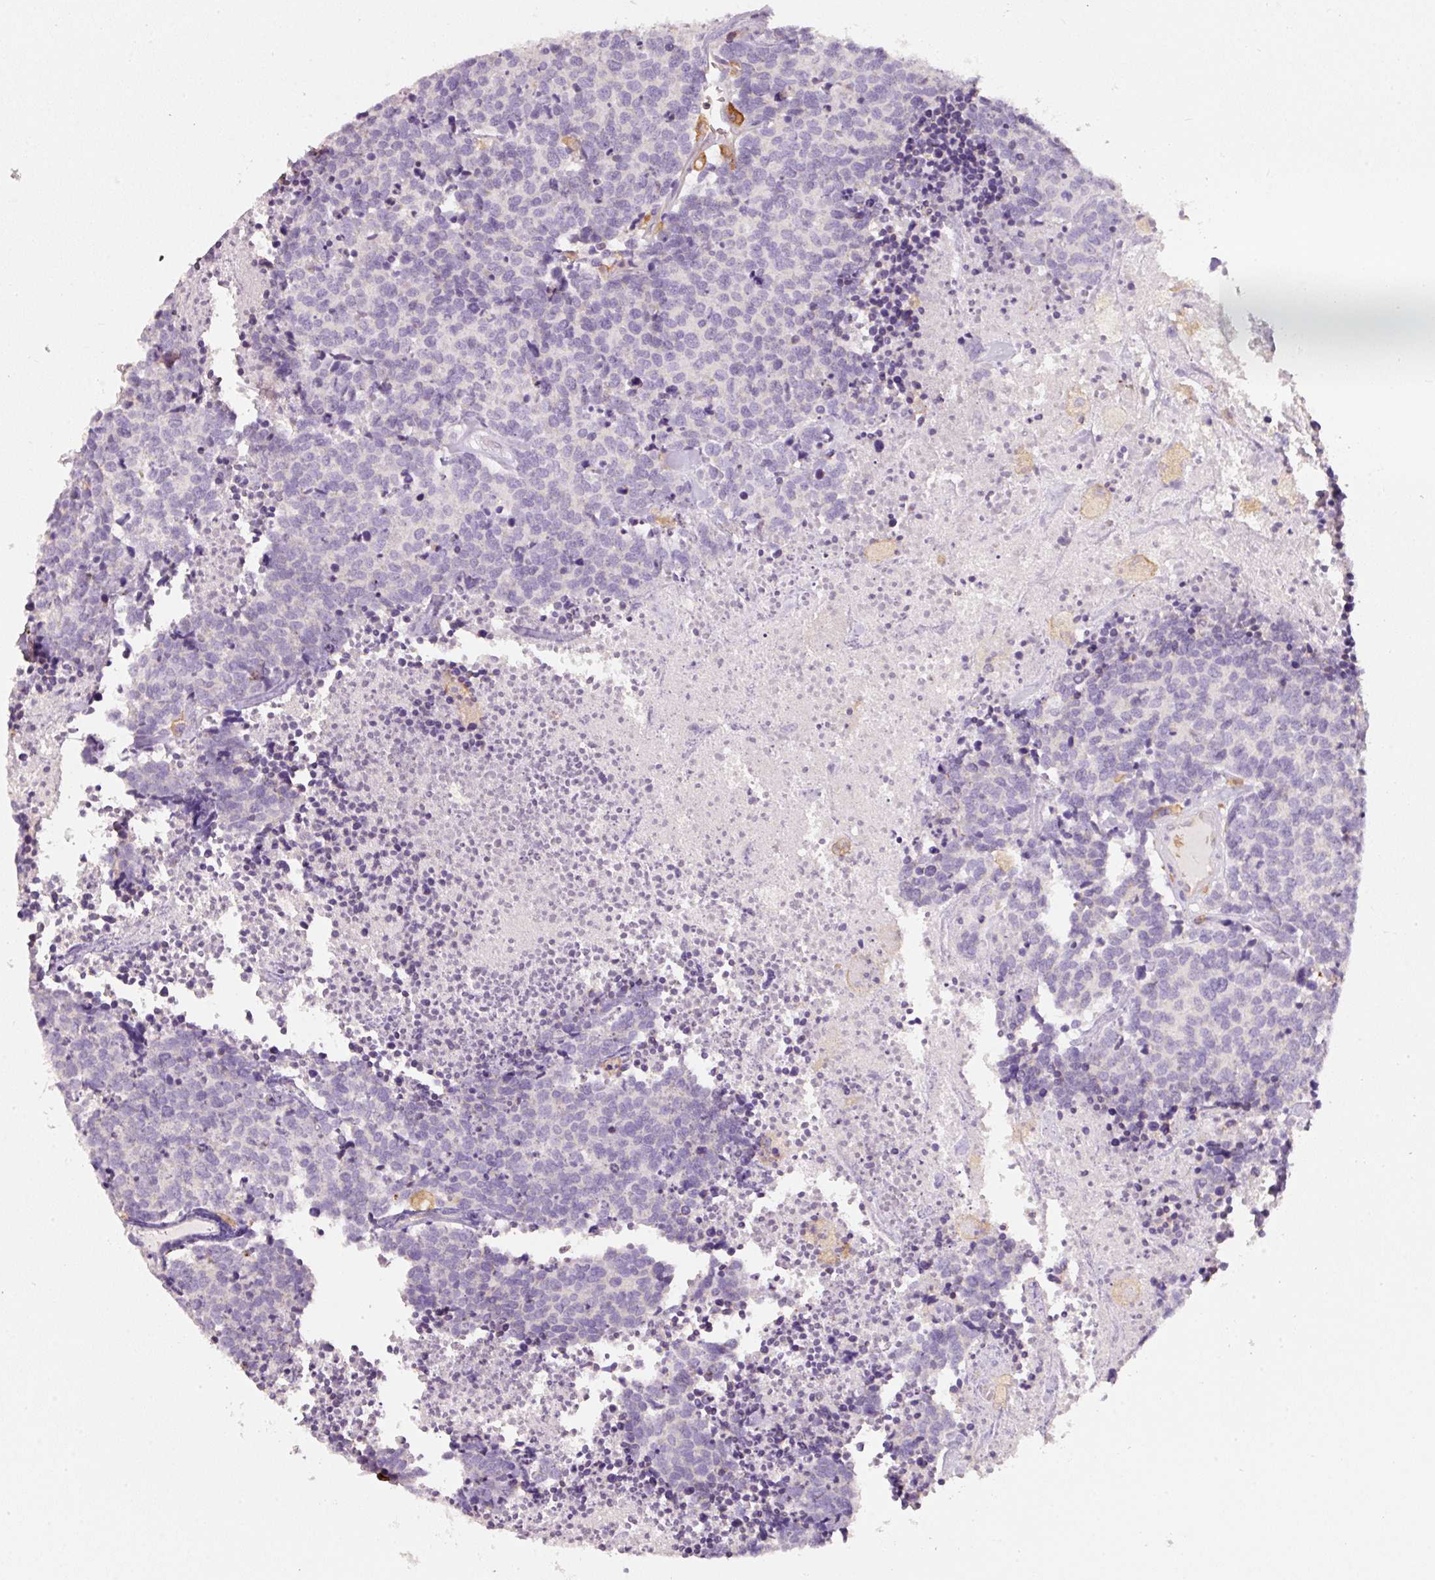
{"staining": {"intensity": "negative", "quantity": "none", "location": "none"}, "tissue": "carcinoid", "cell_type": "Tumor cells", "image_type": "cancer", "snomed": [{"axis": "morphology", "description": "Carcinoid, malignant, NOS"}, {"axis": "topography", "description": "Skin"}], "caption": "Immunohistochemistry (IHC) of human carcinoid demonstrates no staining in tumor cells.", "gene": "IQGAP2", "patient": {"sex": "female", "age": 79}}